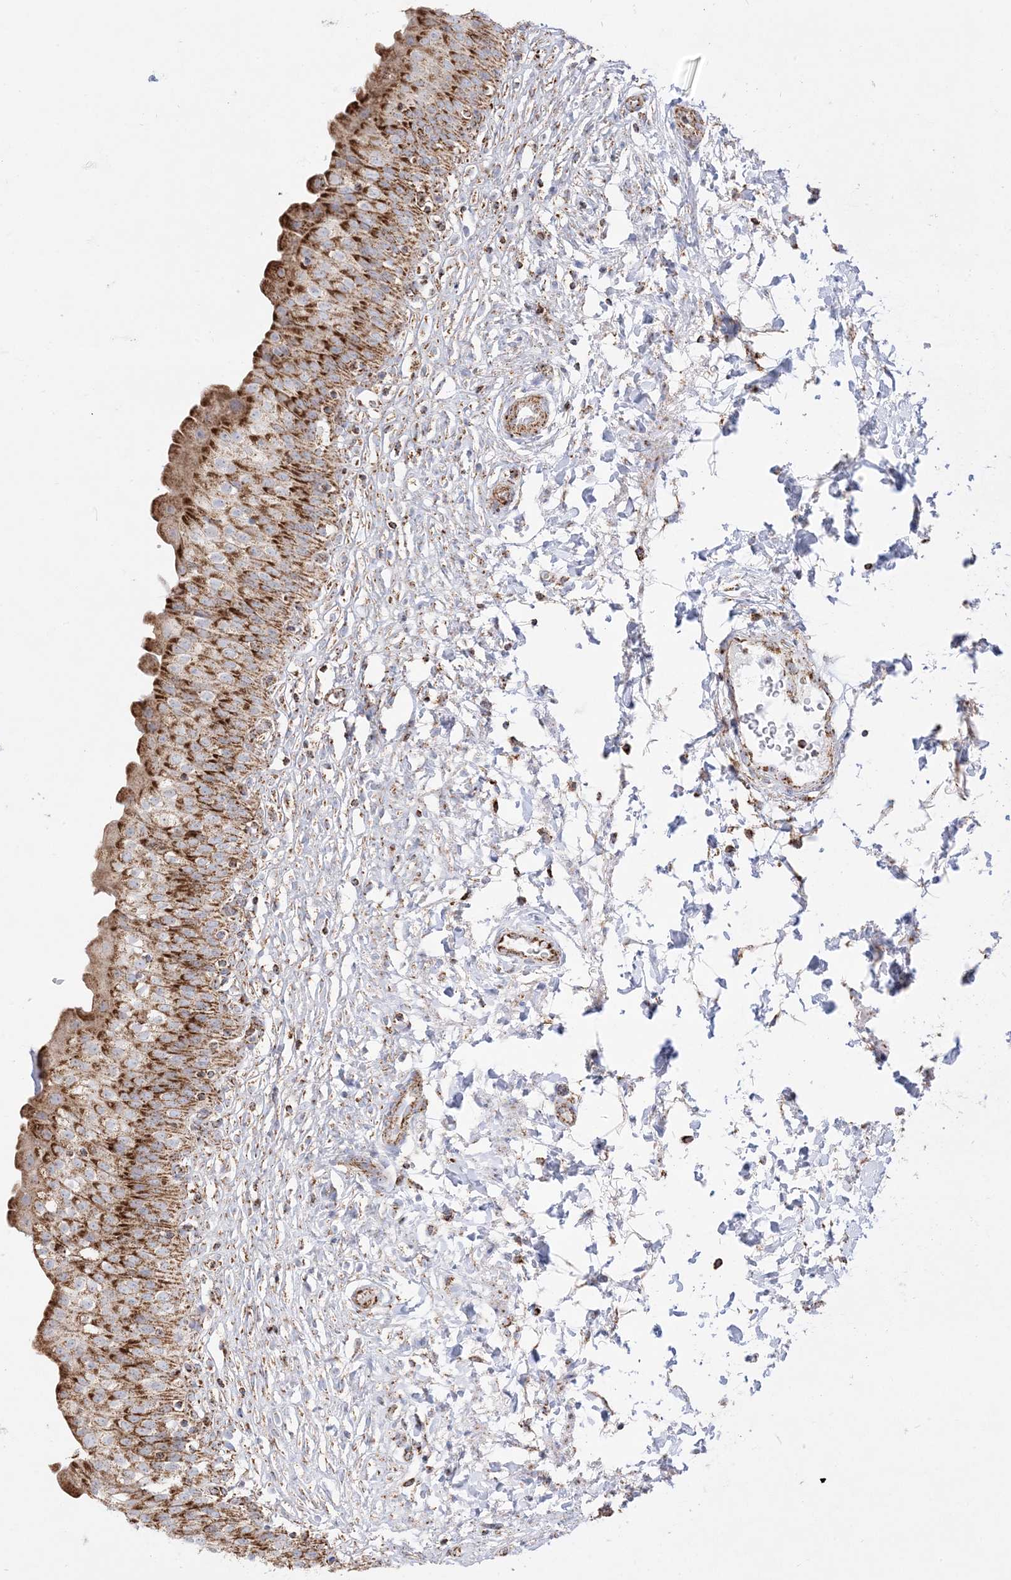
{"staining": {"intensity": "moderate", "quantity": ">75%", "location": "cytoplasmic/membranous"}, "tissue": "urinary bladder", "cell_type": "Urothelial cells", "image_type": "normal", "snomed": [{"axis": "morphology", "description": "Normal tissue, NOS"}, {"axis": "topography", "description": "Urinary bladder"}], "caption": "Moderate cytoplasmic/membranous expression for a protein is identified in about >75% of urothelial cells of benign urinary bladder using IHC.", "gene": "MRPS36", "patient": {"sex": "male", "age": 55}}